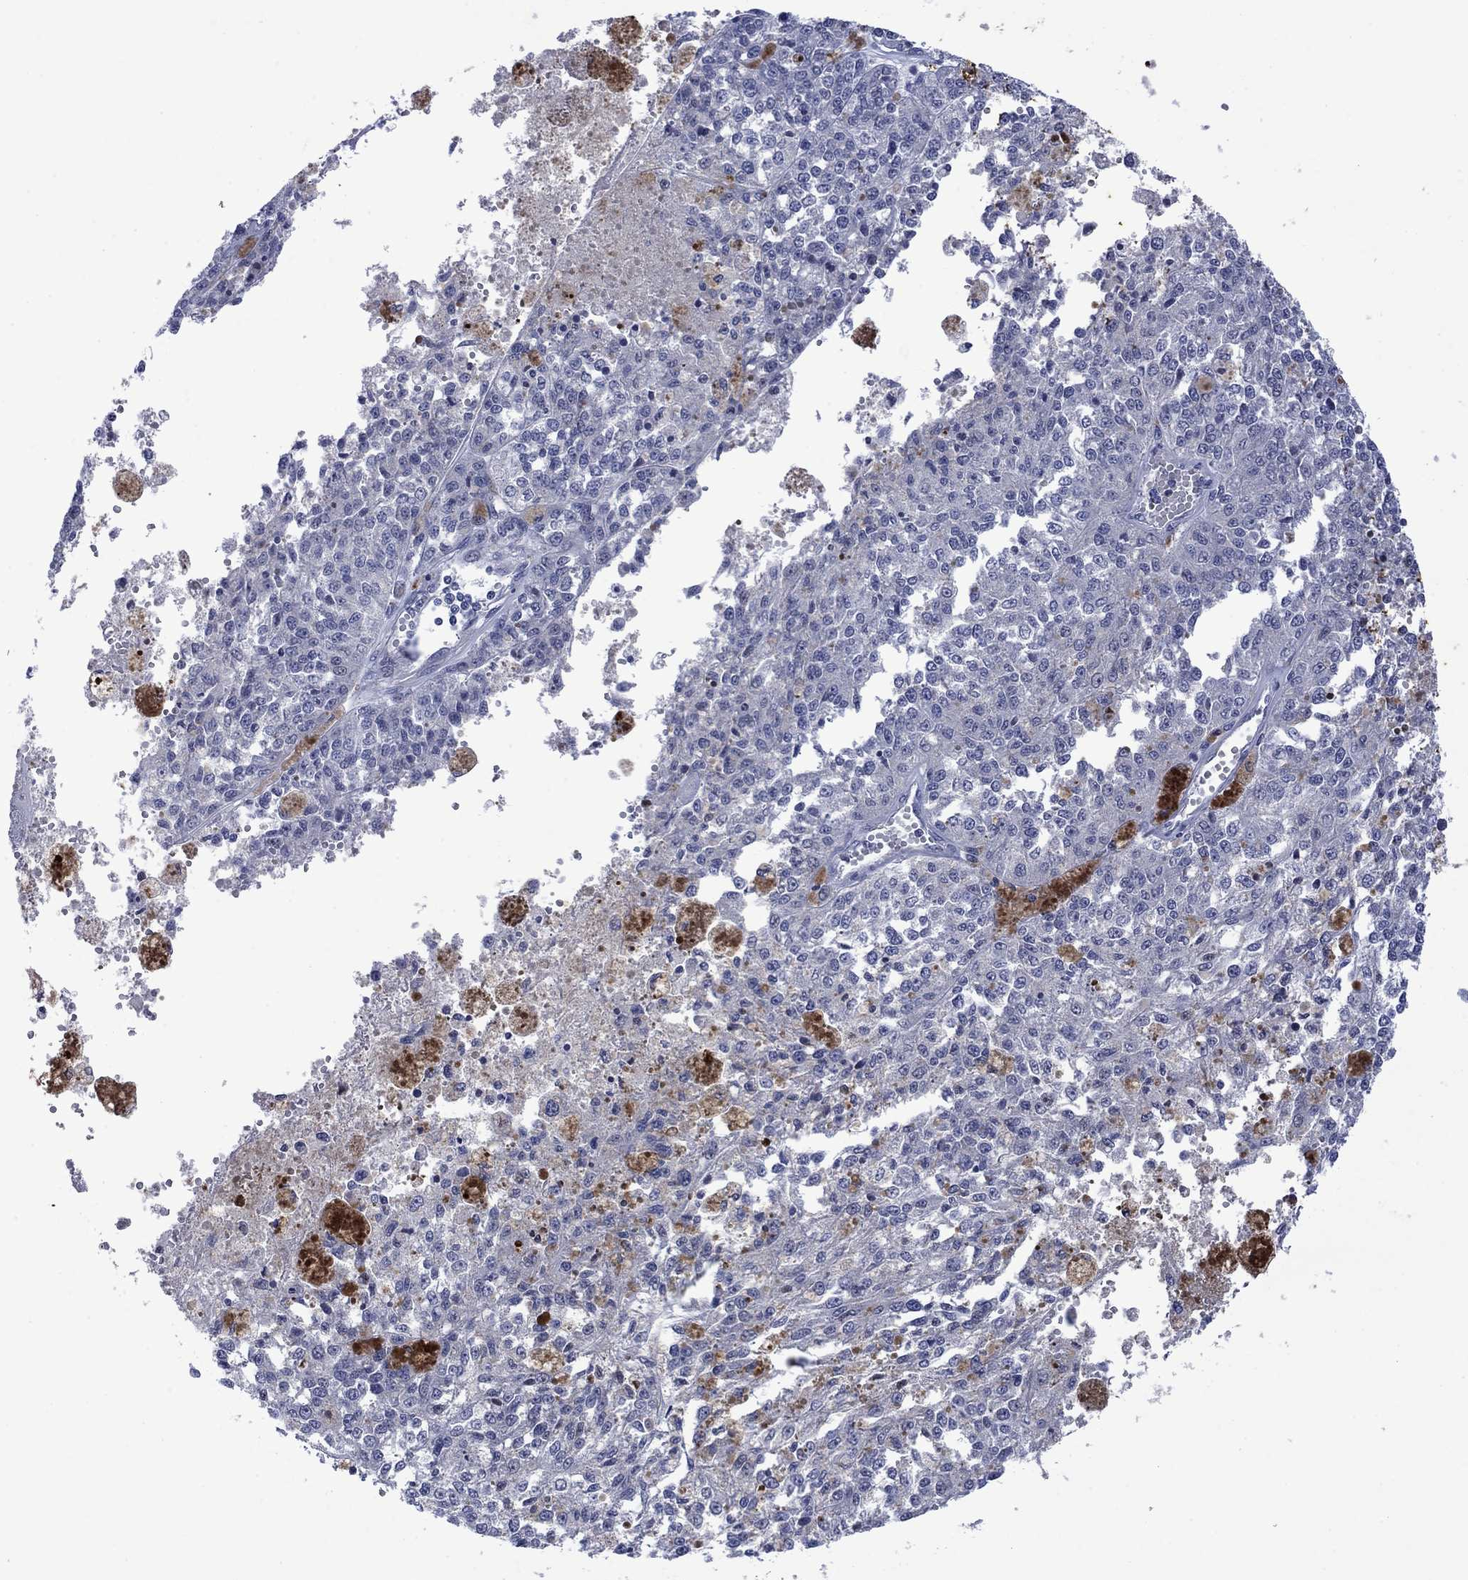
{"staining": {"intensity": "negative", "quantity": "none", "location": "none"}, "tissue": "melanoma", "cell_type": "Tumor cells", "image_type": "cancer", "snomed": [{"axis": "morphology", "description": "Malignant melanoma, Metastatic site"}, {"axis": "topography", "description": "Lymph node"}], "caption": "DAB immunohistochemical staining of human melanoma shows no significant expression in tumor cells. Brightfield microscopy of immunohistochemistry (IHC) stained with DAB (brown) and hematoxylin (blue), captured at high magnification.", "gene": "AGL", "patient": {"sex": "female", "age": 64}}